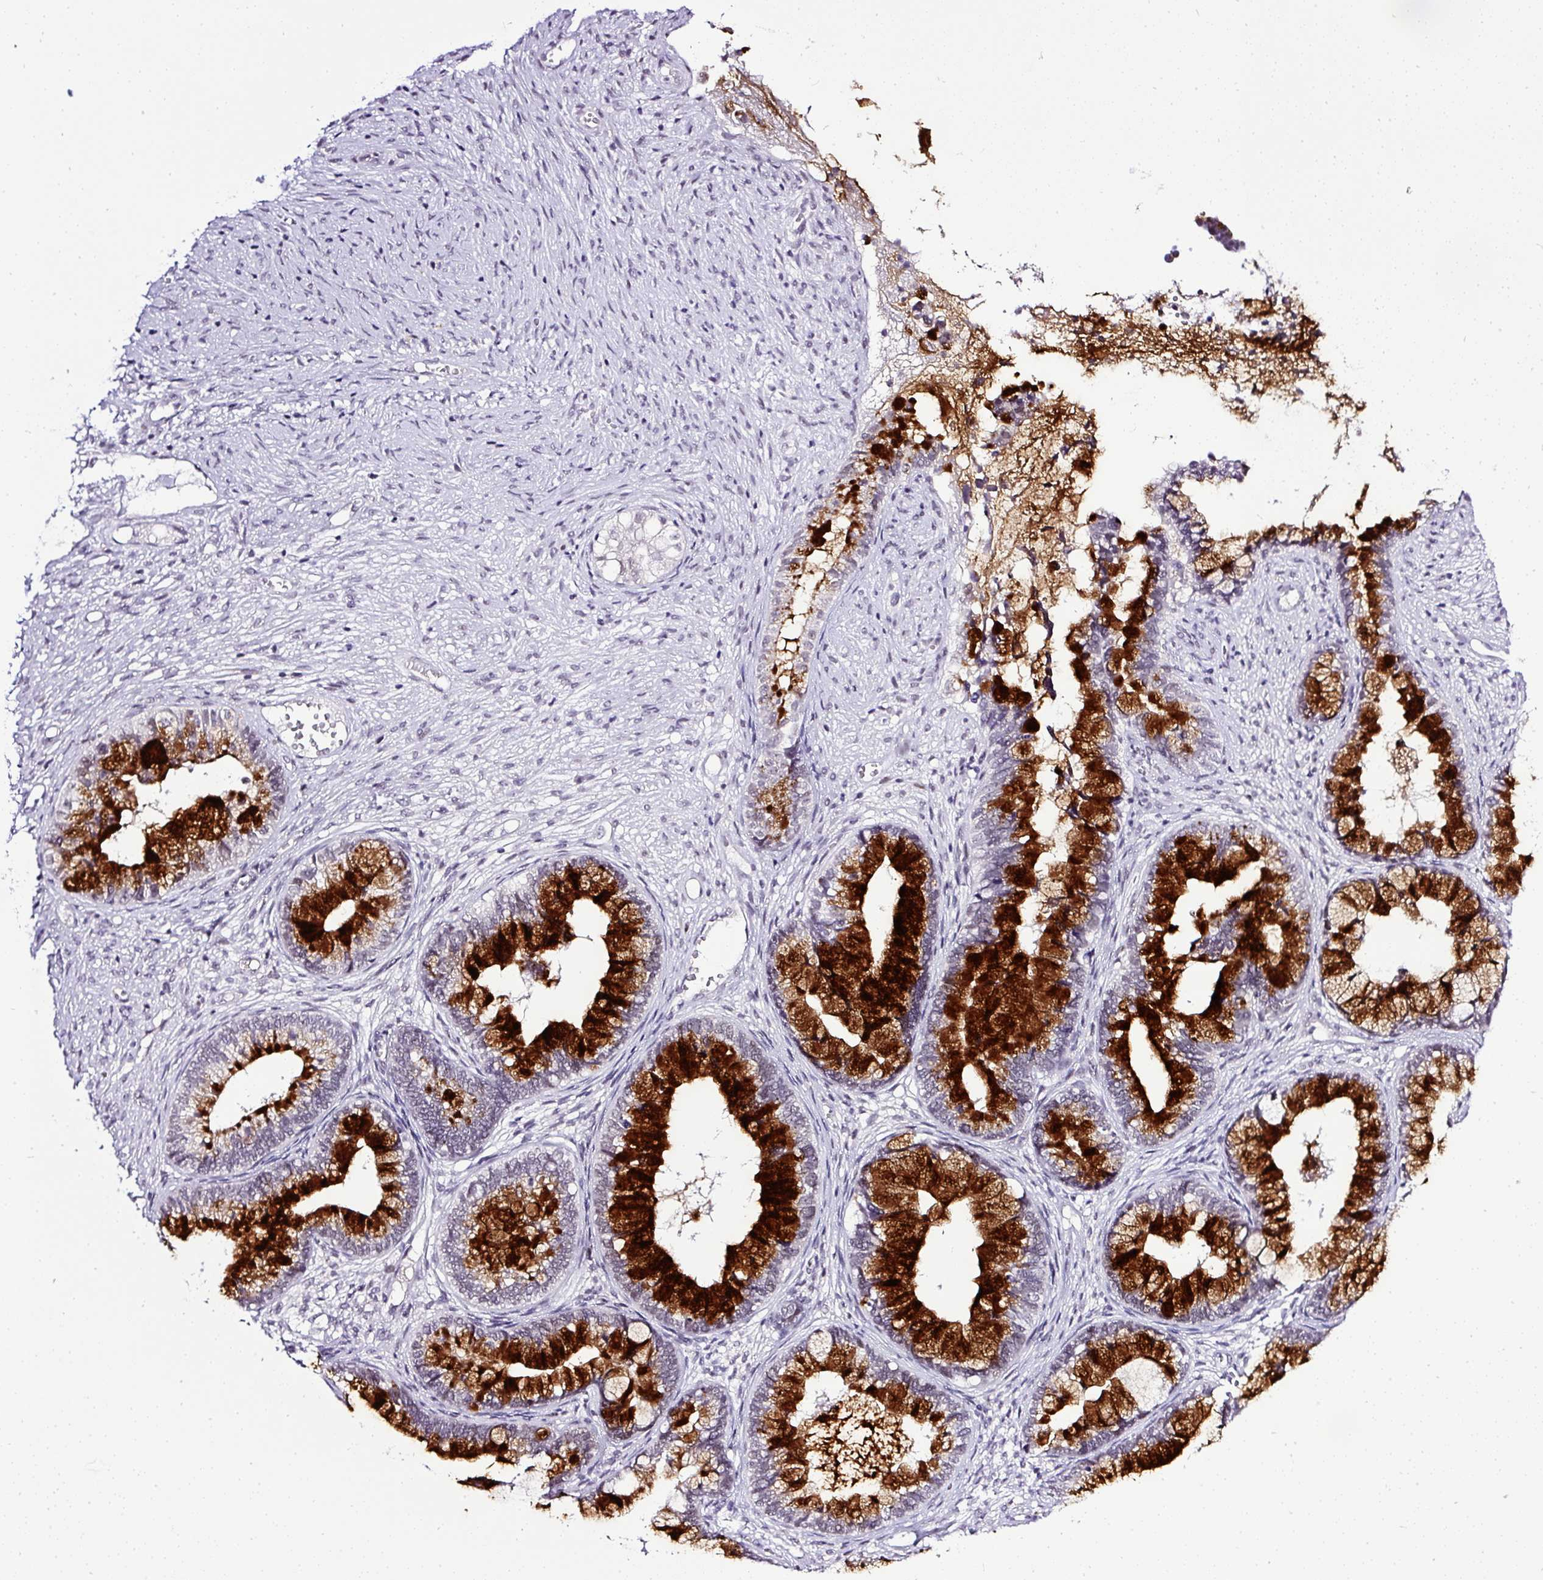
{"staining": {"intensity": "strong", "quantity": "25%-75%", "location": "cytoplasmic/membranous"}, "tissue": "cervical cancer", "cell_type": "Tumor cells", "image_type": "cancer", "snomed": [{"axis": "morphology", "description": "Adenocarcinoma, NOS"}, {"axis": "topography", "description": "Cervix"}], "caption": "The immunohistochemical stain labels strong cytoplasmic/membranous positivity in tumor cells of adenocarcinoma (cervical) tissue.", "gene": "WNT10B", "patient": {"sex": "female", "age": 44}}